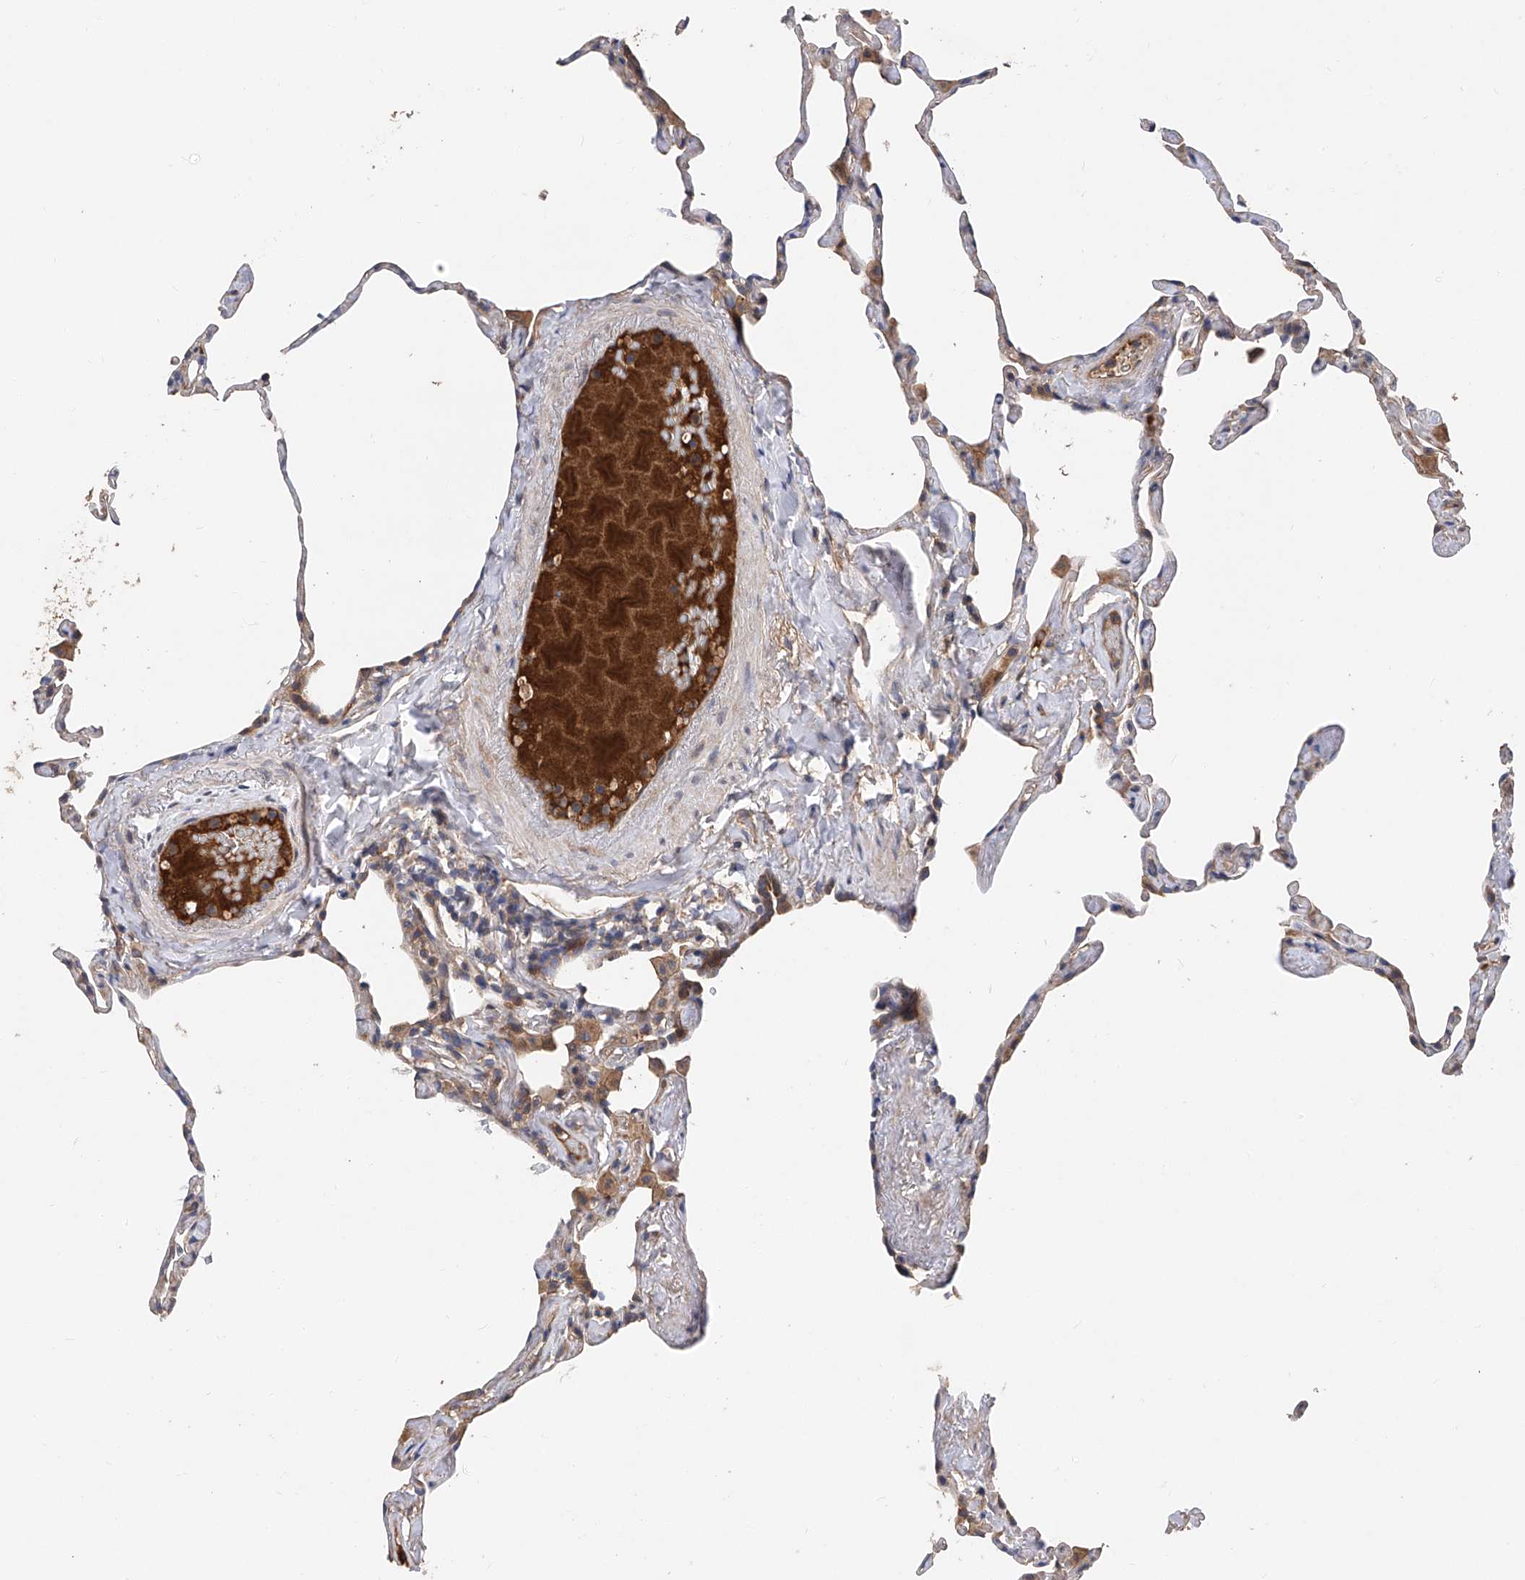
{"staining": {"intensity": "moderate", "quantity": "<25%", "location": "cytoplasmic/membranous"}, "tissue": "lung", "cell_type": "Alveolar cells", "image_type": "normal", "snomed": [{"axis": "morphology", "description": "Normal tissue, NOS"}, {"axis": "topography", "description": "Lung"}], "caption": "This is an image of IHC staining of normal lung, which shows moderate positivity in the cytoplasmic/membranous of alveolar cells.", "gene": "PTK2", "patient": {"sex": "male", "age": 65}}